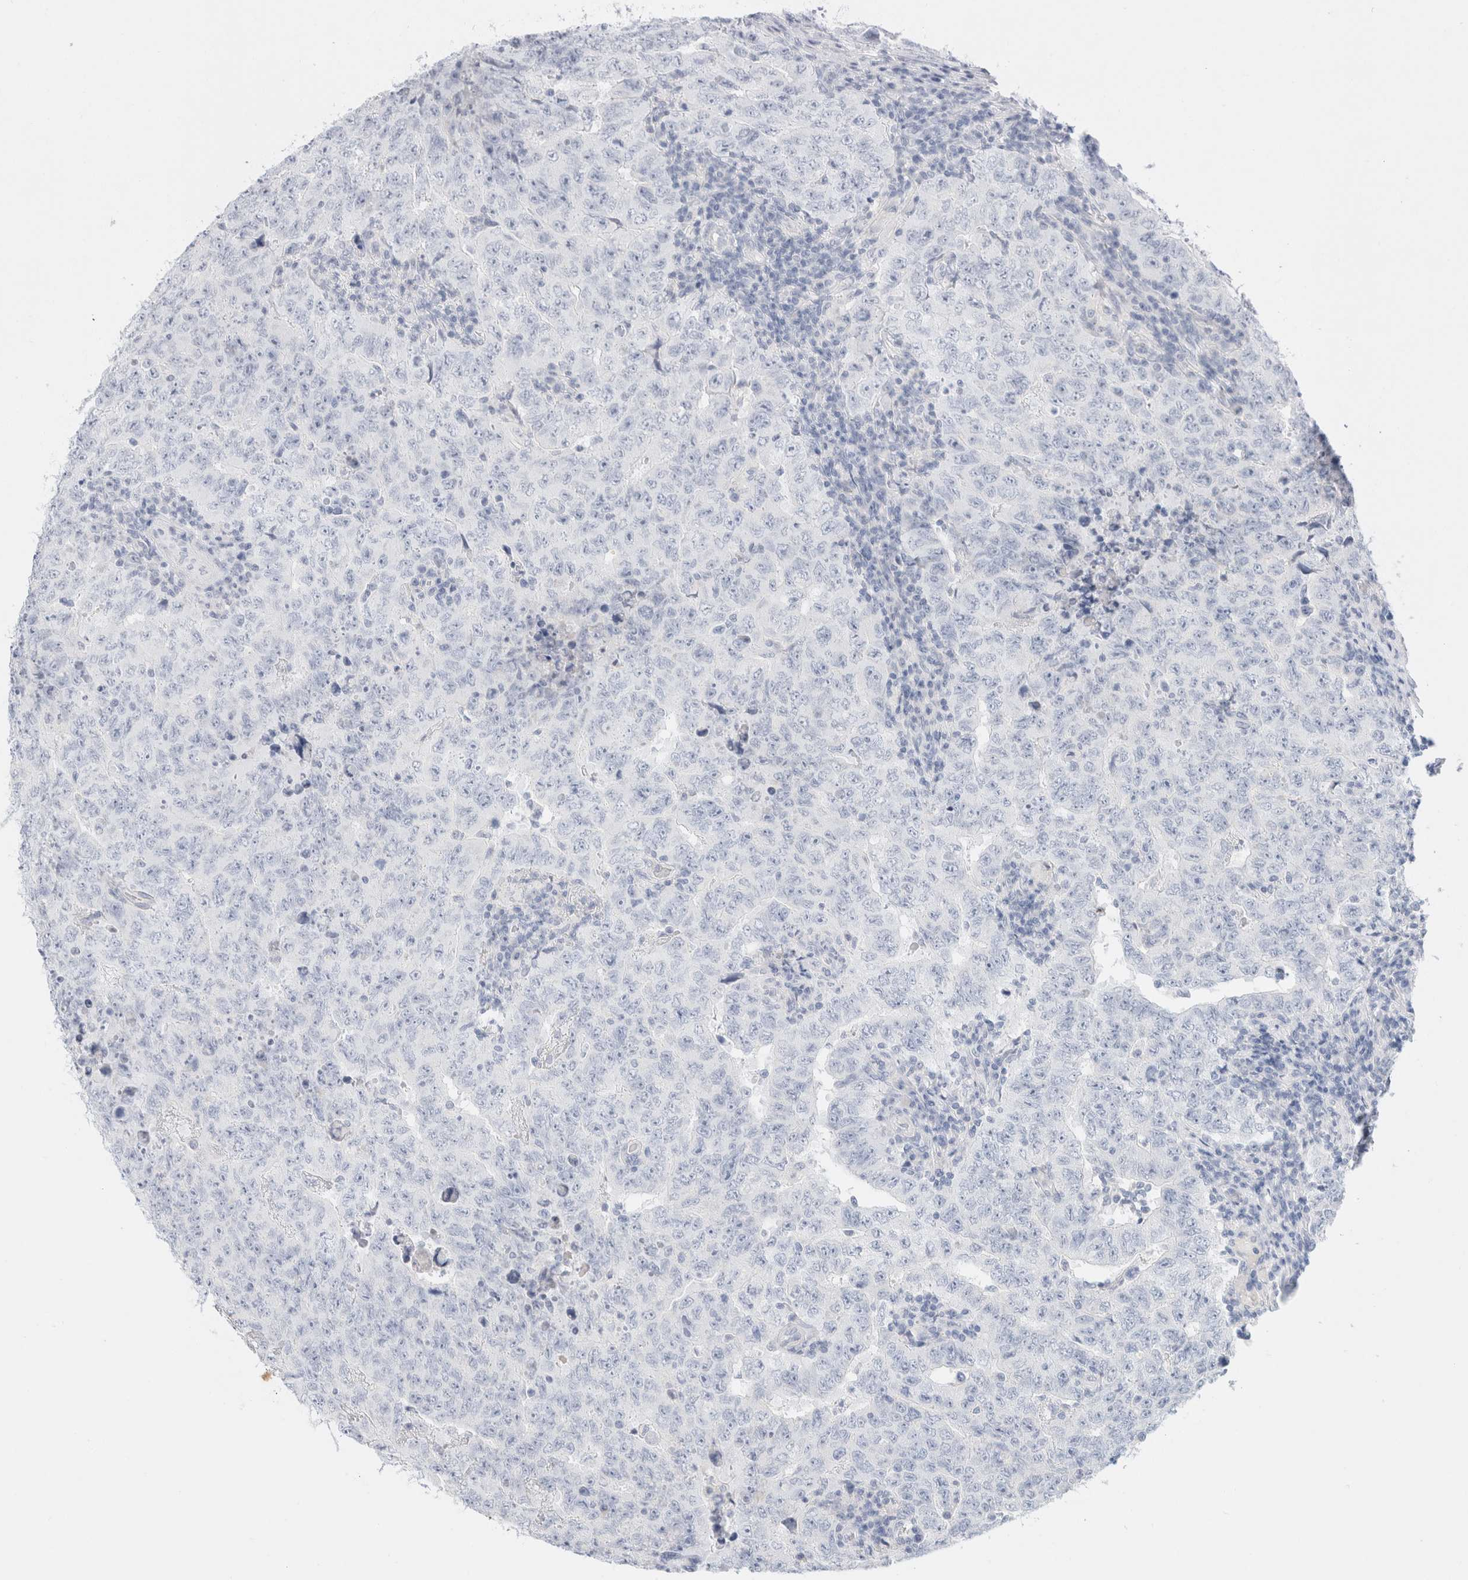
{"staining": {"intensity": "negative", "quantity": "none", "location": "none"}, "tissue": "testis cancer", "cell_type": "Tumor cells", "image_type": "cancer", "snomed": [{"axis": "morphology", "description": "Carcinoma, Embryonal, NOS"}, {"axis": "topography", "description": "Testis"}], "caption": "Tumor cells show no significant protein expression in embryonal carcinoma (testis).", "gene": "CPQ", "patient": {"sex": "male", "age": 26}}